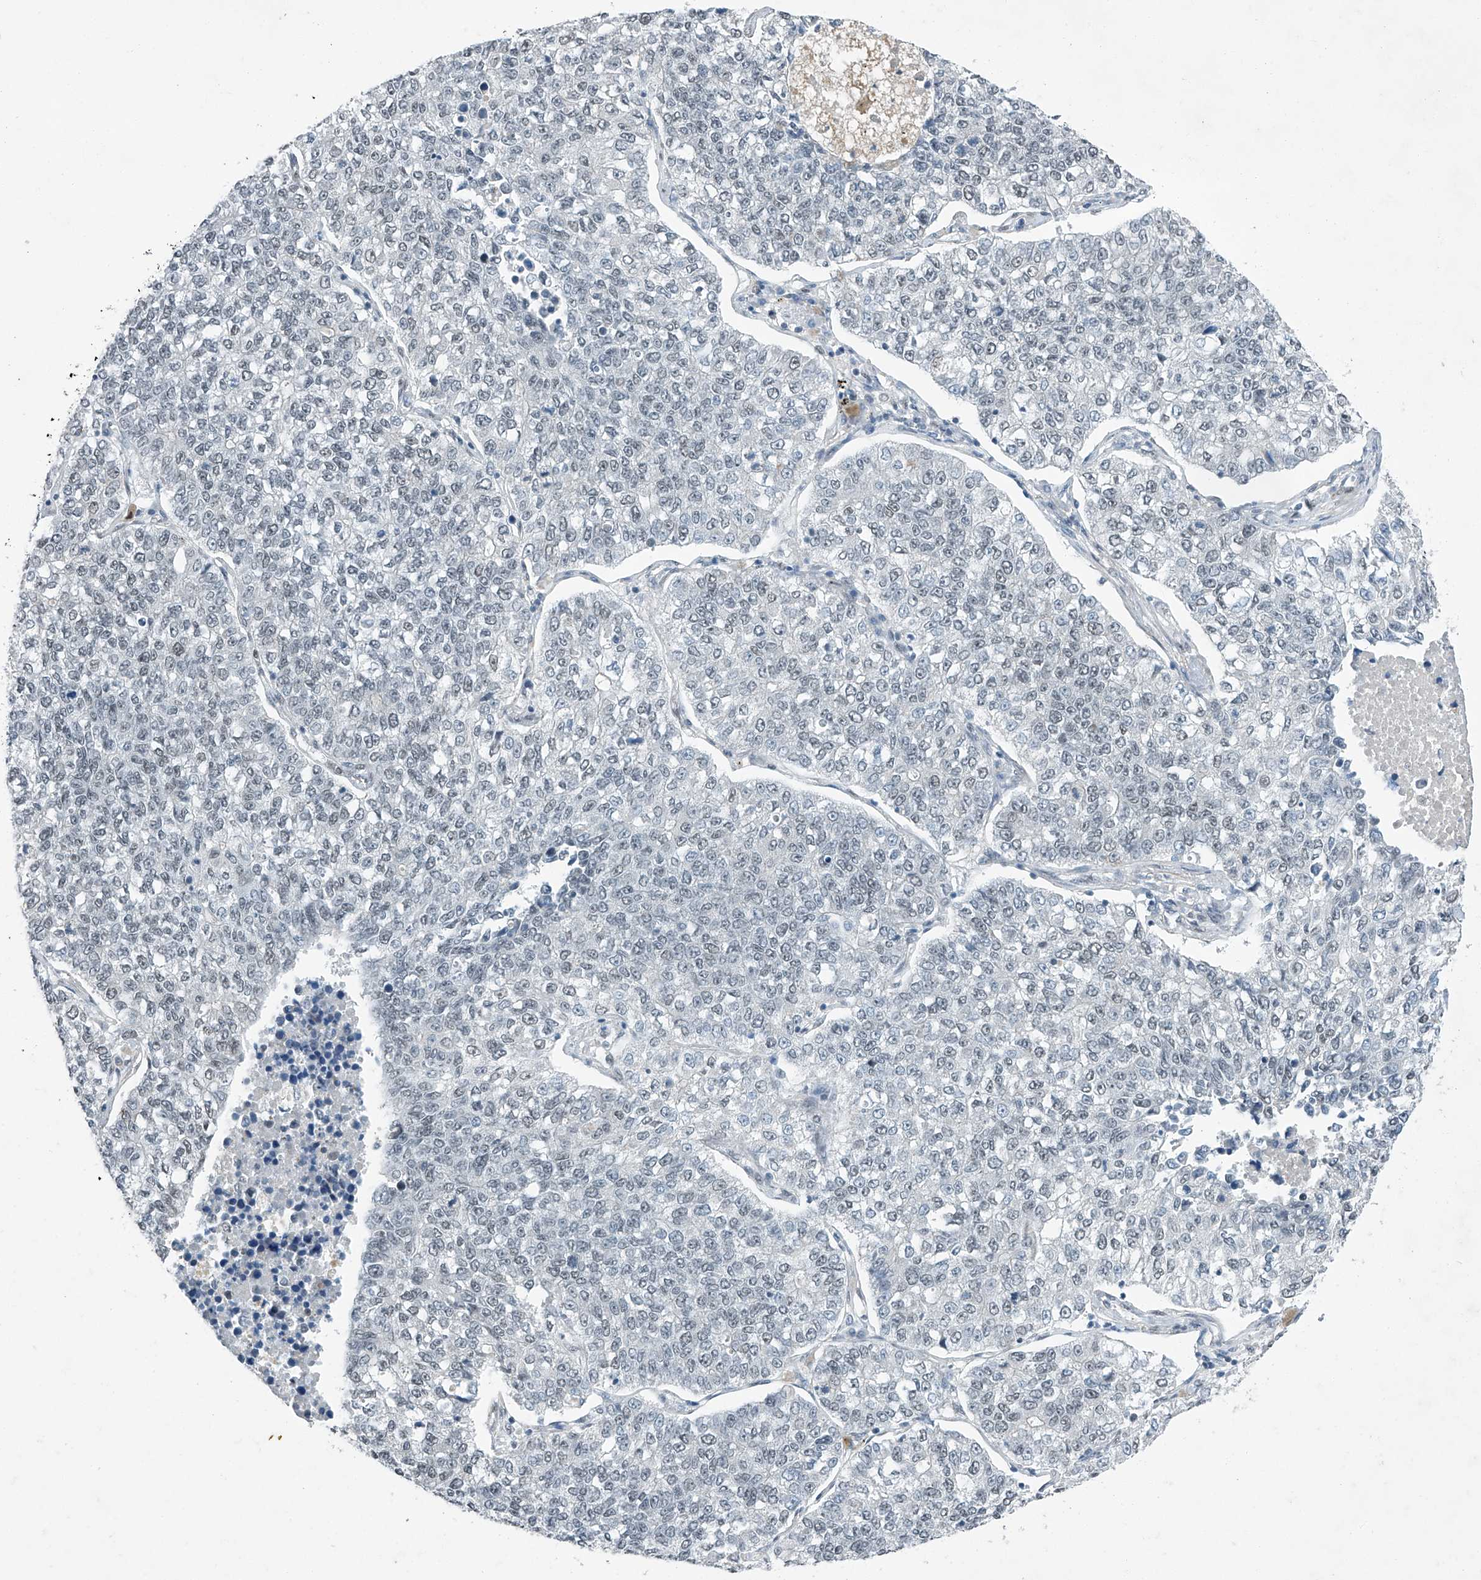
{"staining": {"intensity": "negative", "quantity": "none", "location": "none"}, "tissue": "lung cancer", "cell_type": "Tumor cells", "image_type": "cancer", "snomed": [{"axis": "morphology", "description": "Adenocarcinoma, NOS"}, {"axis": "topography", "description": "Lung"}], "caption": "DAB (3,3'-diaminobenzidine) immunohistochemical staining of human lung adenocarcinoma exhibits no significant positivity in tumor cells. (Brightfield microscopy of DAB IHC at high magnification).", "gene": "TAF8", "patient": {"sex": "male", "age": 49}}